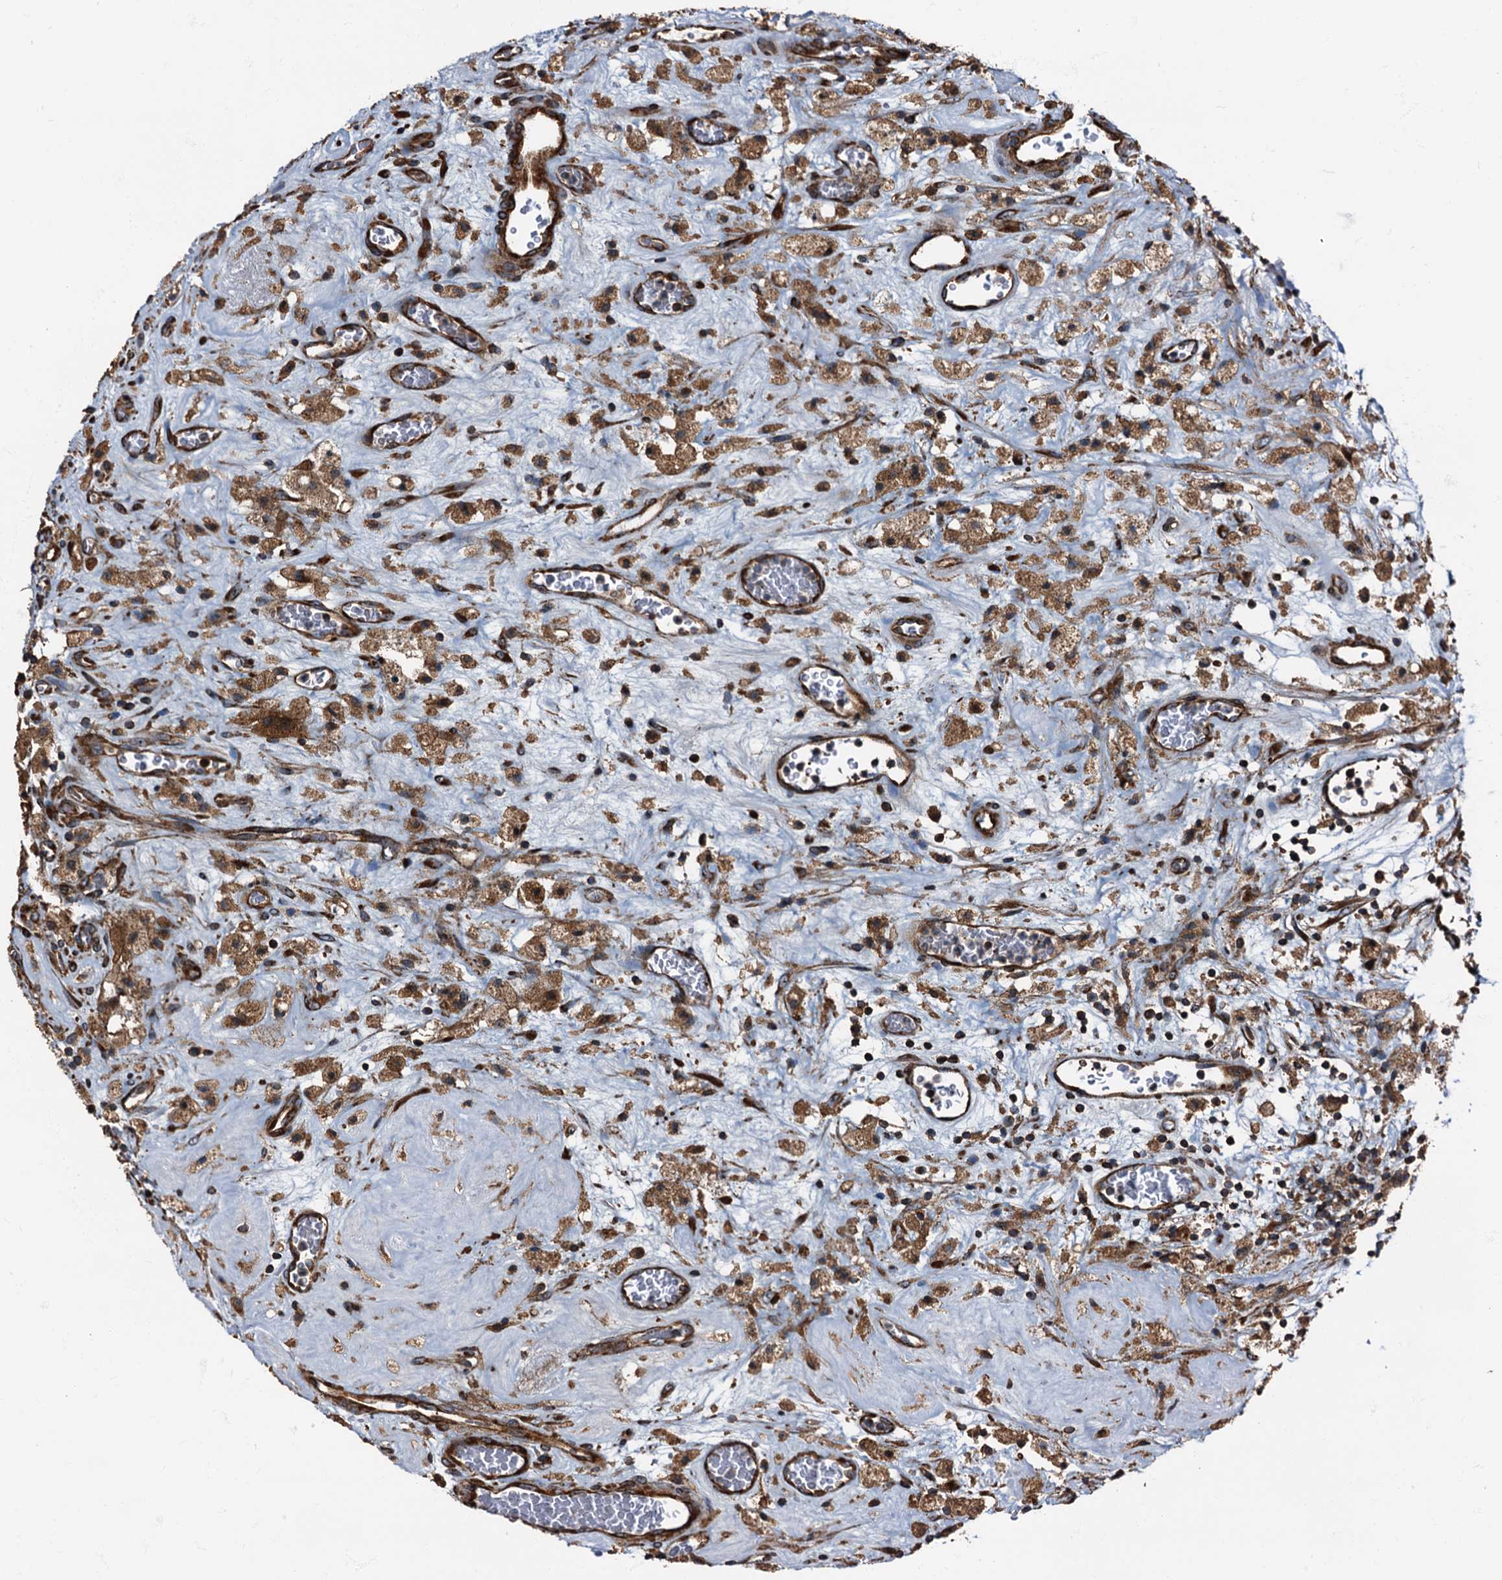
{"staining": {"intensity": "moderate", "quantity": ">75%", "location": "cytoplasmic/membranous"}, "tissue": "glioma", "cell_type": "Tumor cells", "image_type": "cancer", "snomed": [{"axis": "morphology", "description": "Glioma, malignant, High grade"}, {"axis": "topography", "description": "Brain"}], "caption": "About >75% of tumor cells in high-grade glioma (malignant) exhibit moderate cytoplasmic/membranous protein expression as visualized by brown immunohistochemical staining.", "gene": "ATP2C1", "patient": {"sex": "male", "age": 76}}